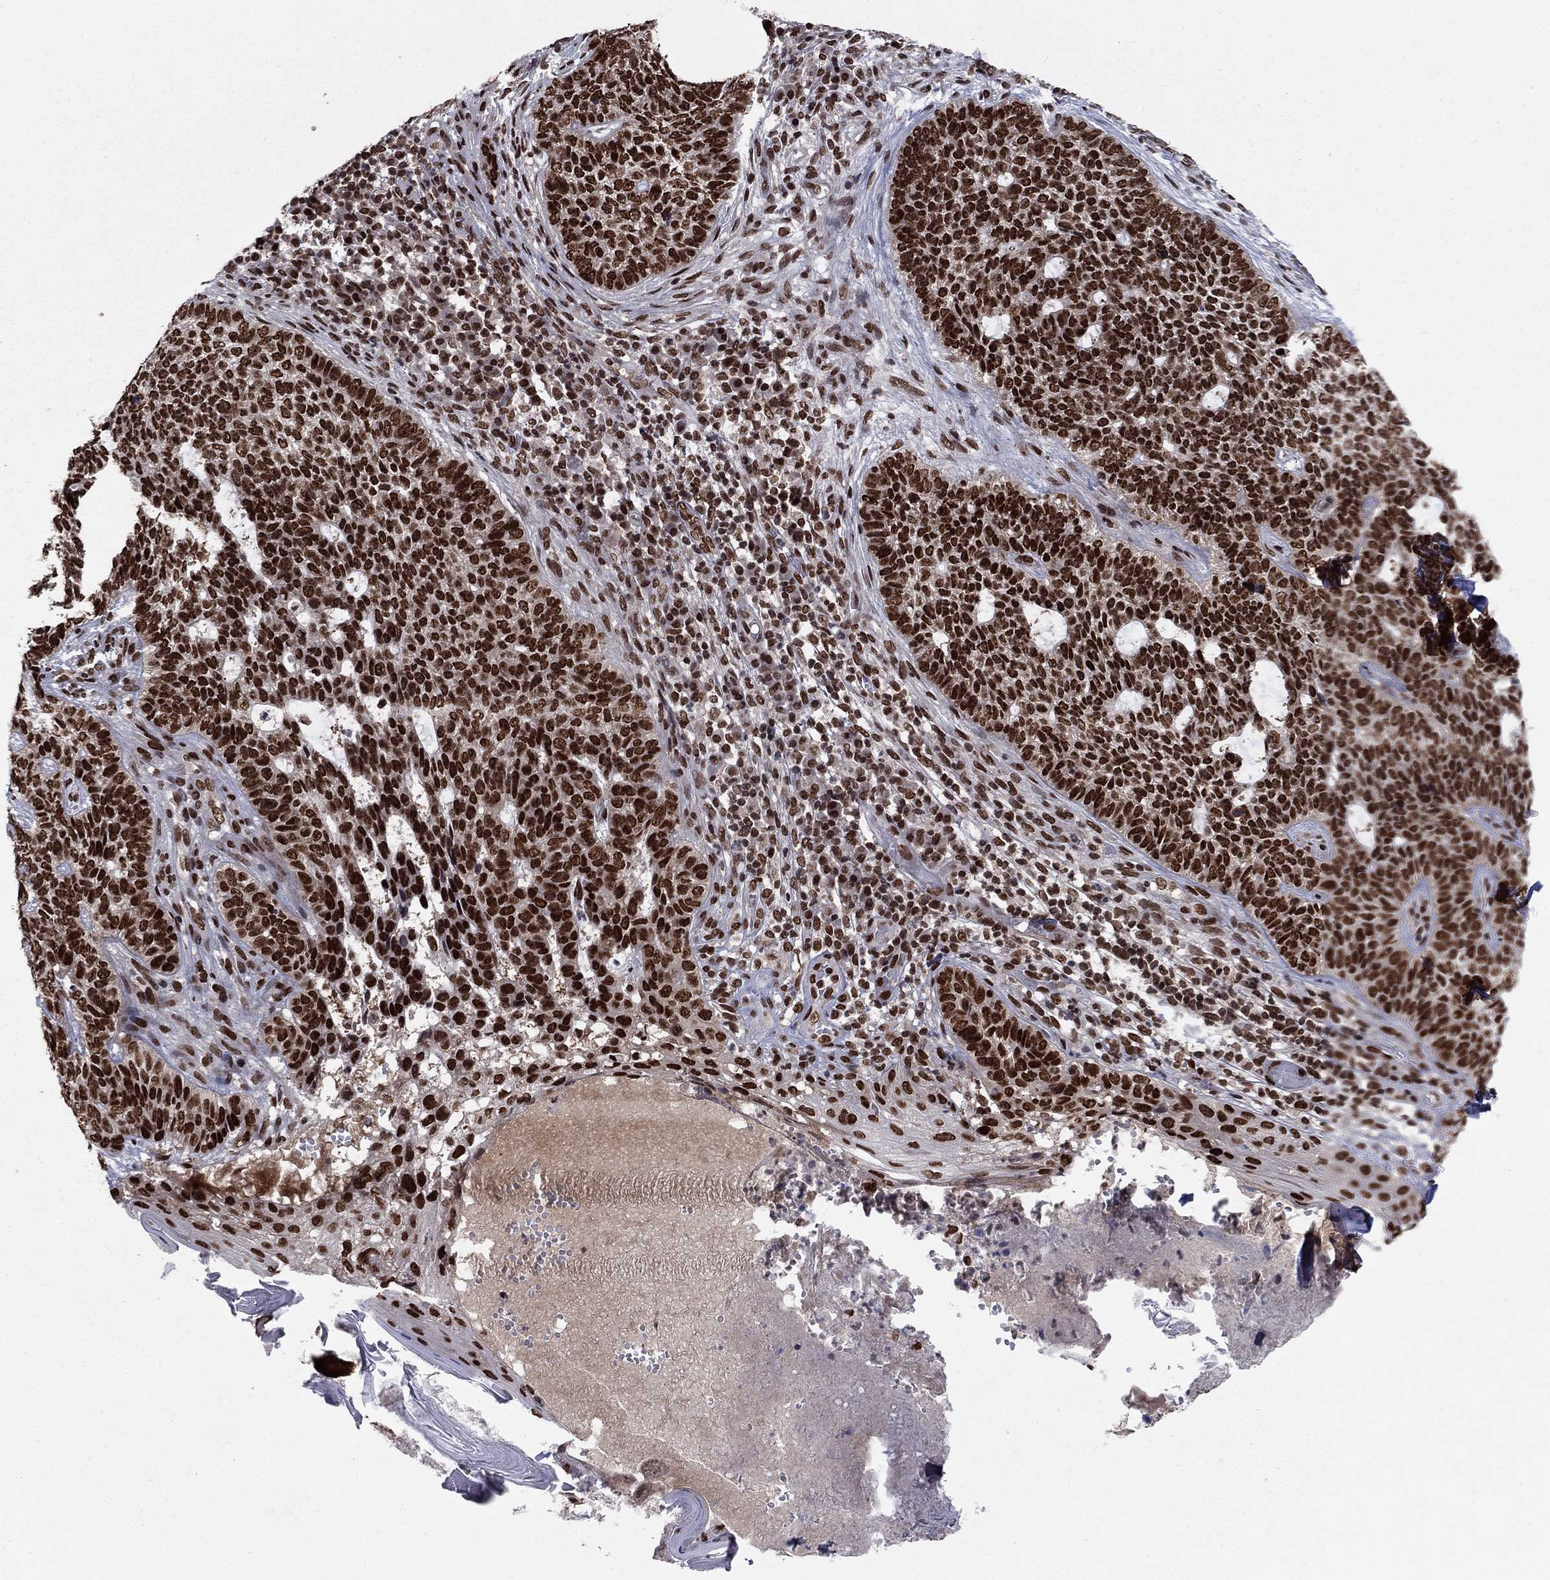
{"staining": {"intensity": "strong", "quantity": ">75%", "location": "nuclear"}, "tissue": "skin cancer", "cell_type": "Tumor cells", "image_type": "cancer", "snomed": [{"axis": "morphology", "description": "Basal cell carcinoma"}, {"axis": "topography", "description": "Skin"}], "caption": "Protein positivity by IHC demonstrates strong nuclear staining in about >75% of tumor cells in skin cancer.", "gene": "USP54", "patient": {"sex": "female", "age": 69}}